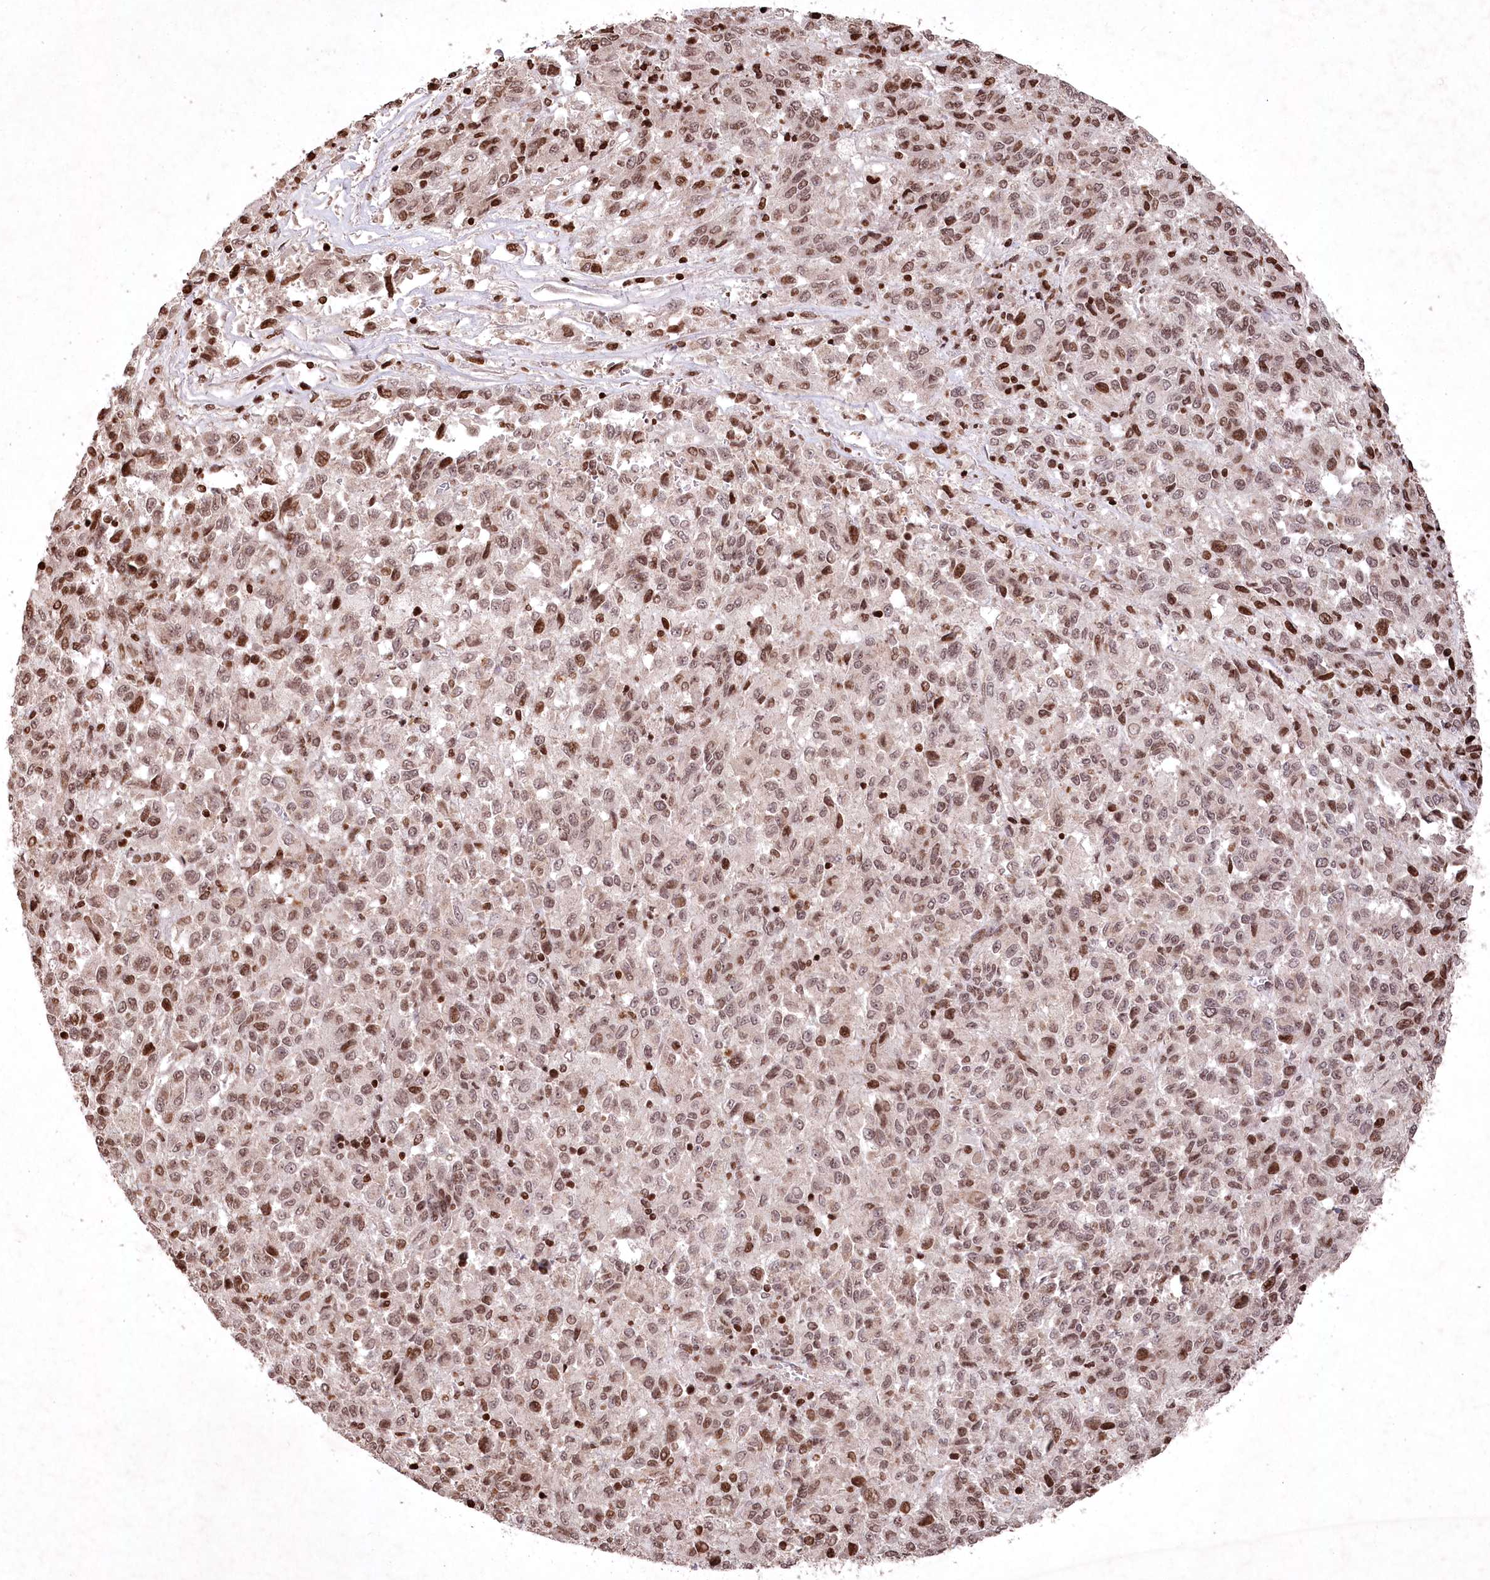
{"staining": {"intensity": "moderate", "quantity": ">75%", "location": "nuclear"}, "tissue": "melanoma", "cell_type": "Tumor cells", "image_type": "cancer", "snomed": [{"axis": "morphology", "description": "Malignant melanoma, Metastatic site"}, {"axis": "topography", "description": "Lung"}], "caption": "Malignant melanoma (metastatic site) stained with a brown dye displays moderate nuclear positive expression in about >75% of tumor cells.", "gene": "CCSER2", "patient": {"sex": "male", "age": 64}}